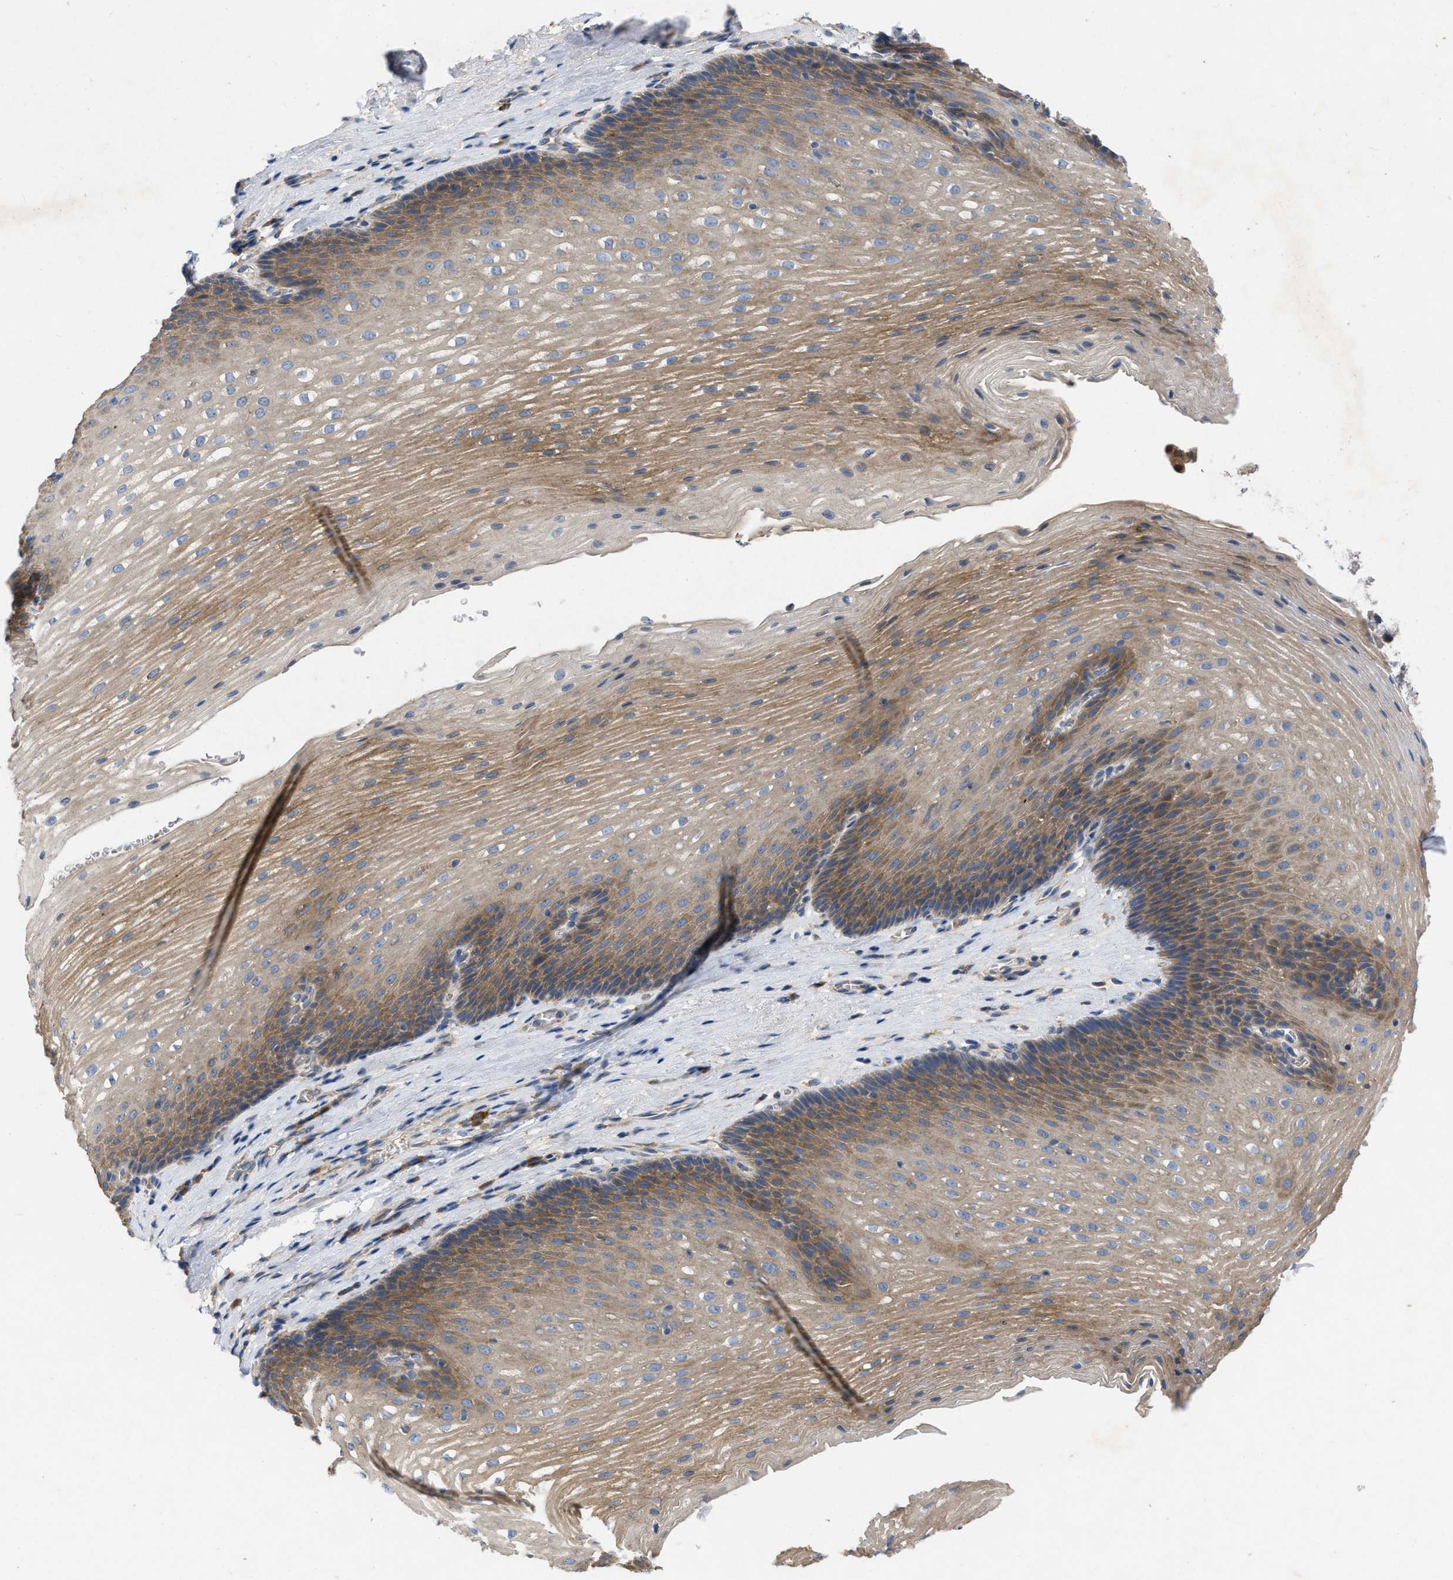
{"staining": {"intensity": "moderate", "quantity": ">75%", "location": "cytoplasmic/membranous"}, "tissue": "esophagus", "cell_type": "Squamous epithelial cells", "image_type": "normal", "snomed": [{"axis": "morphology", "description": "Normal tissue, NOS"}, {"axis": "topography", "description": "Esophagus"}], "caption": "Protein expression by immunohistochemistry (IHC) shows moderate cytoplasmic/membranous staining in about >75% of squamous epithelial cells in unremarkable esophagus. Using DAB (3,3'-diaminobenzidine) (brown) and hematoxylin (blue) stains, captured at high magnification using brightfield microscopy.", "gene": "TMEM131", "patient": {"sex": "male", "age": 48}}